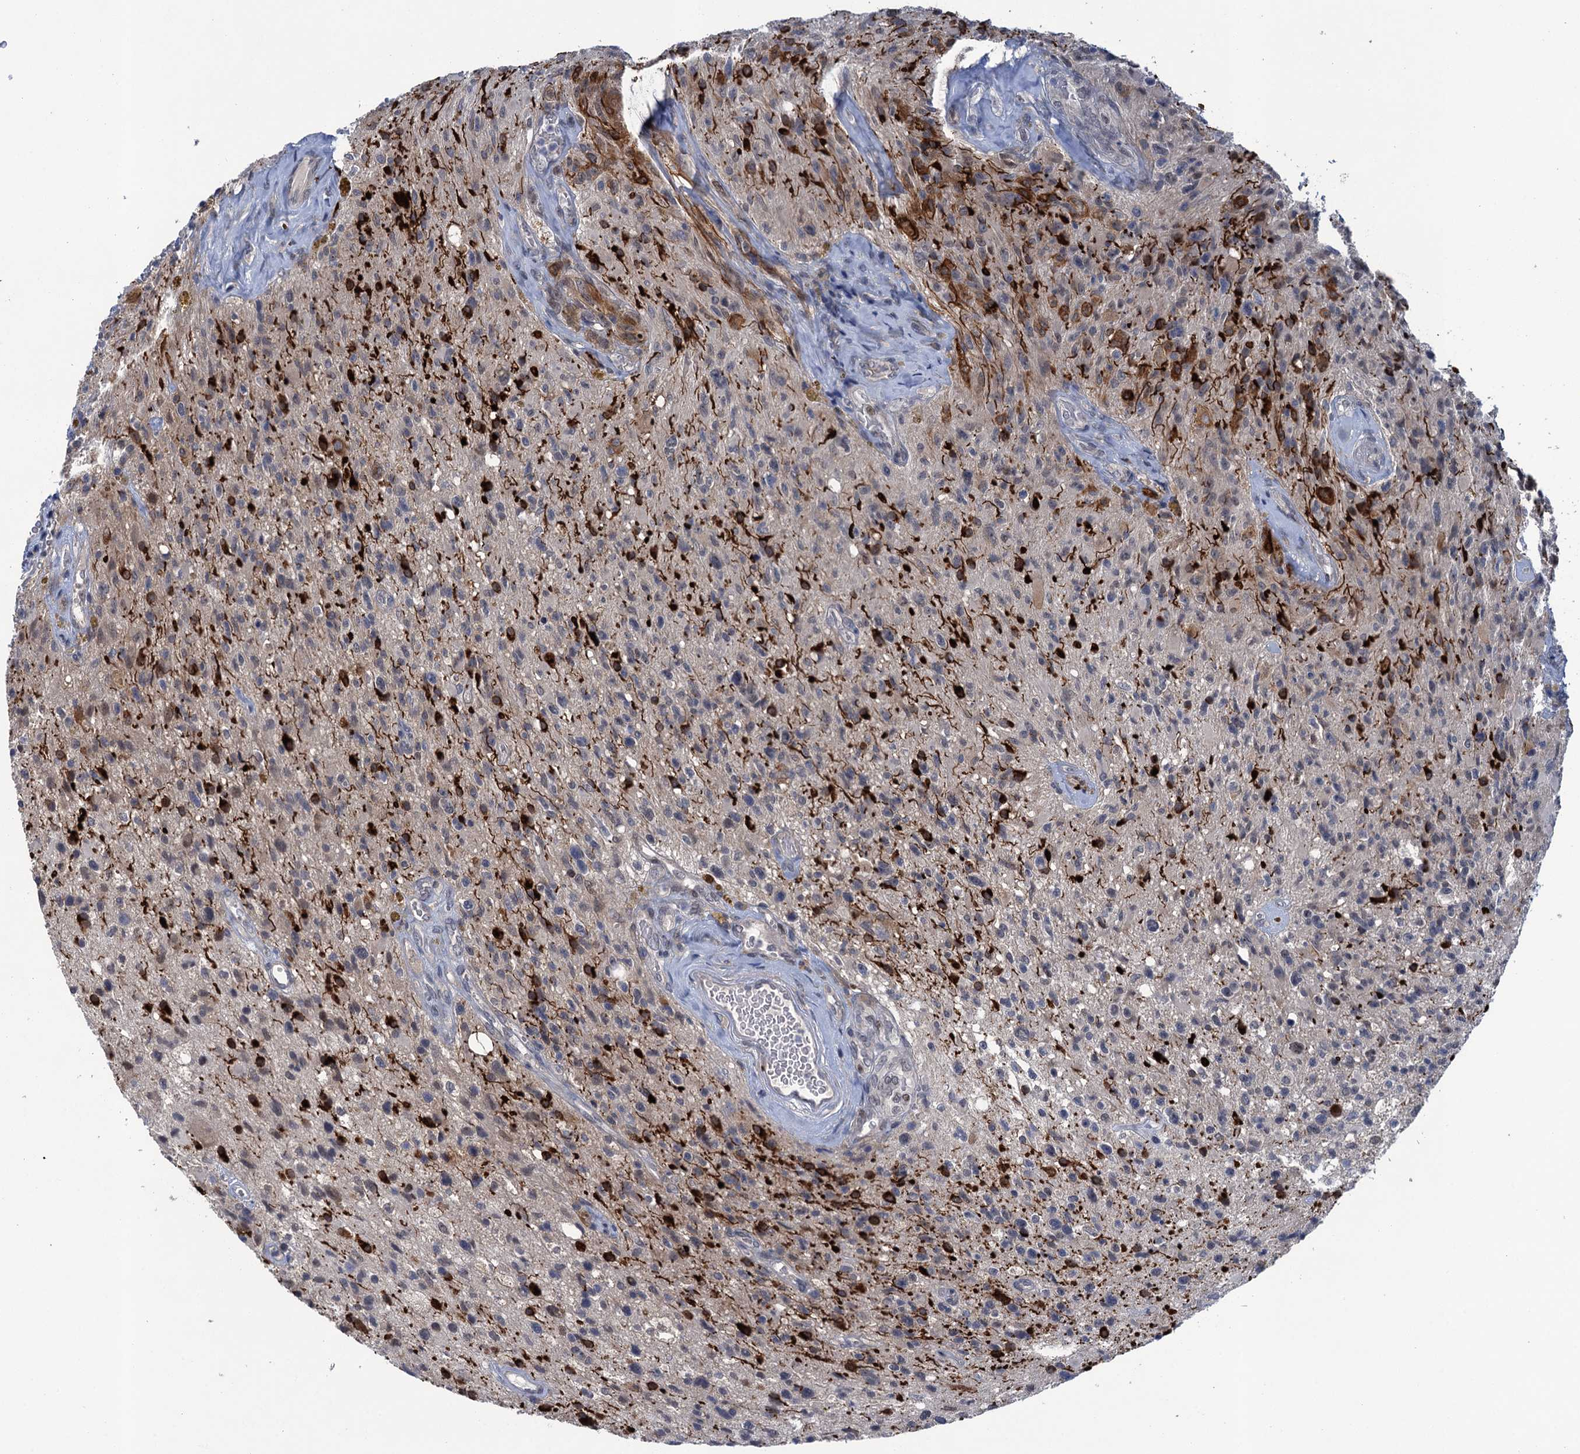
{"staining": {"intensity": "weak", "quantity": "<25%", "location": "cytoplasmic/membranous"}, "tissue": "glioma", "cell_type": "Tumor cells", "image_type": "cancer", "snomed": [{"axis": "morphology", "description": "Glioma, malignant, High grade"}, {"axis": "topography", "description": "Brain"}], "caption": "DAB (3,3'-diaminobenzidine) immunohistochemical staining of malignant high-grade glioma exhibits no significant positivity in tumor cells. The staining is performed using DAB brown chromogen with nuclei counter-stained in using hematoxylin.", "gene": "MRFAP1", "patient": {"sex": "male", "age": 69}}